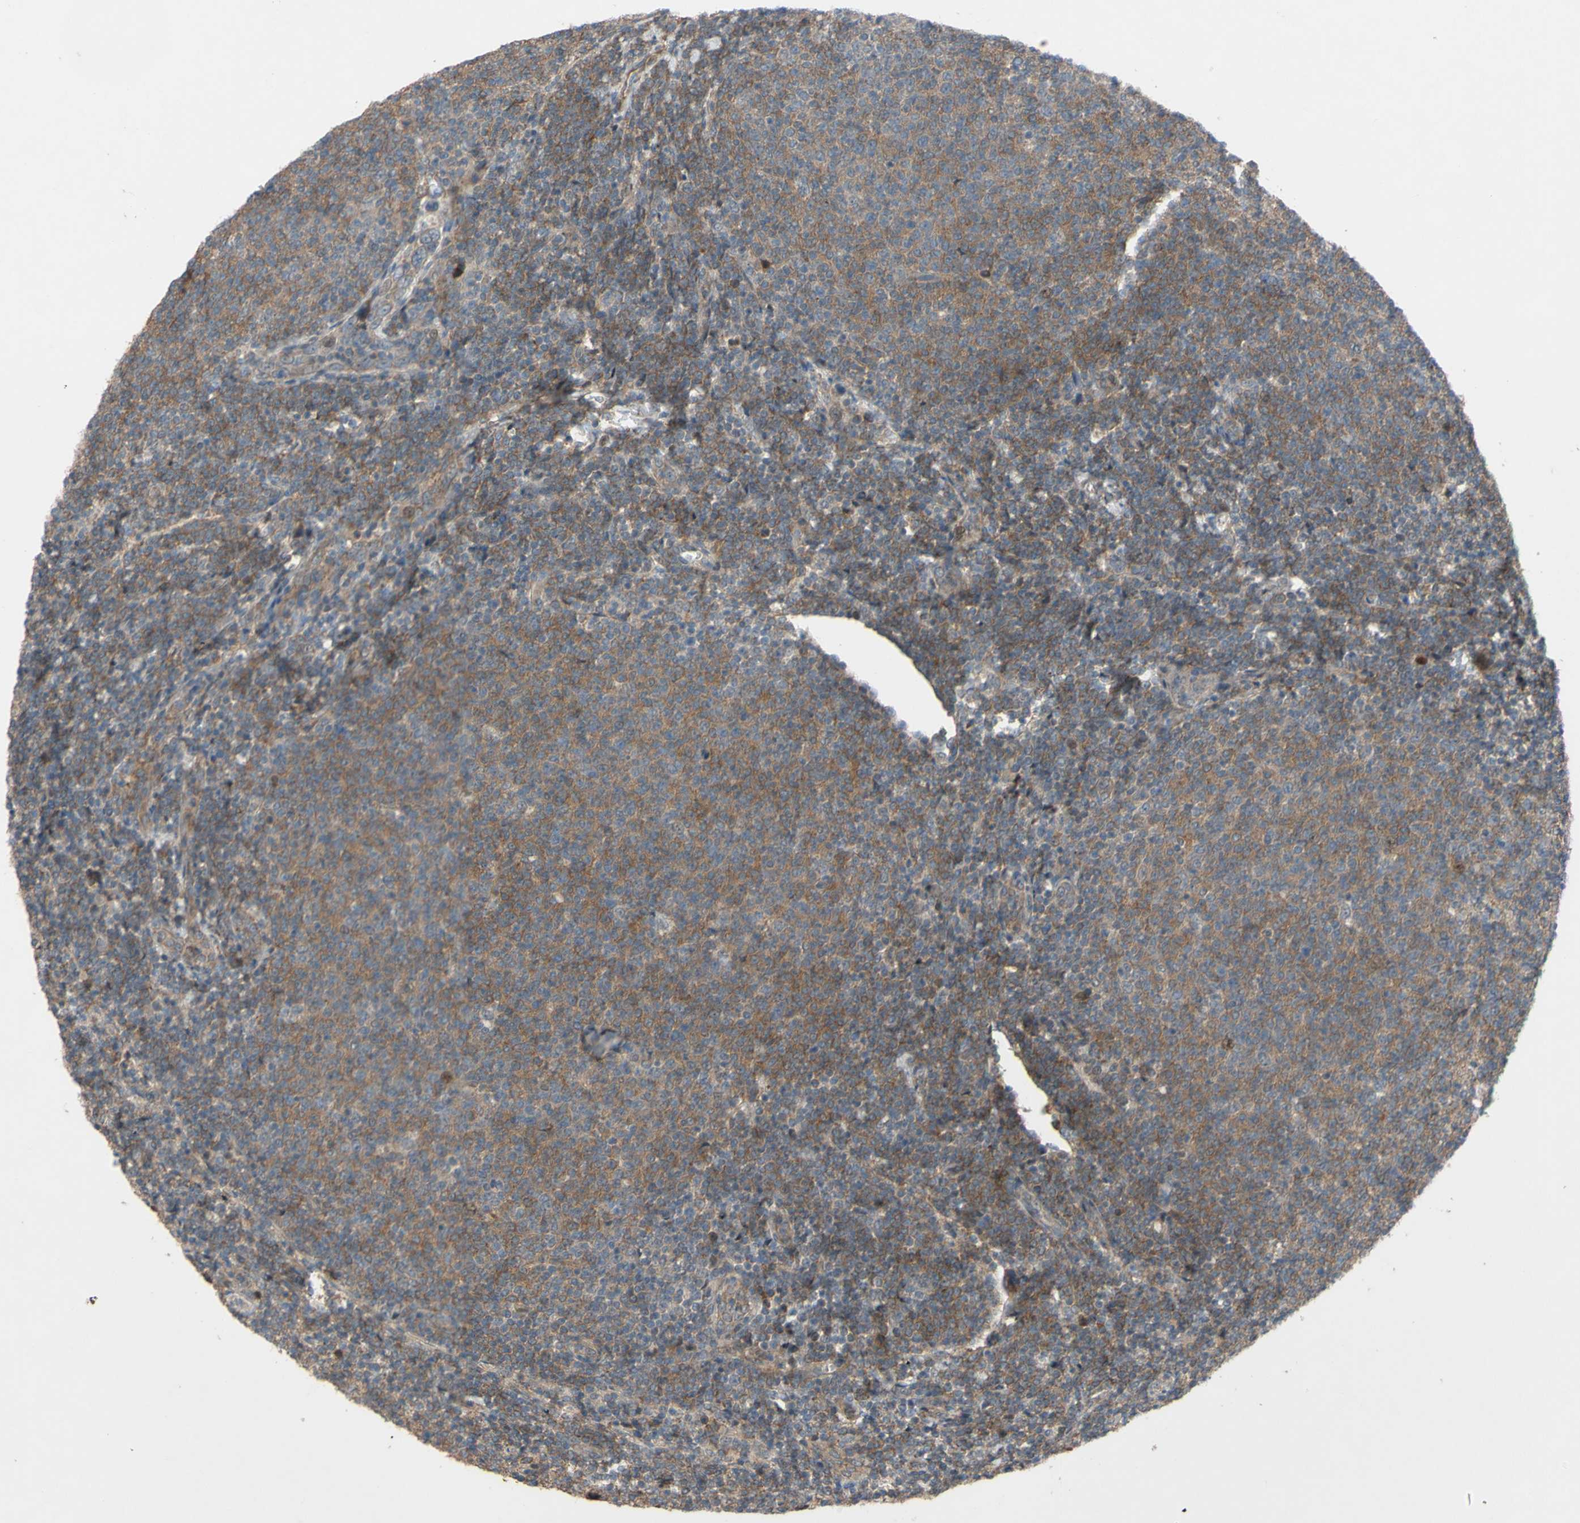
{"staining": {"intensity": "moderate", "quantity": ">75%", "location": "cytoplasmic/membranous"}, "tissue": "lymphoma", "cell_type": "Tumor cells", "image_type": "cancer", "snomed": [{"axis": "morphology", "description": "Malignant lymphoma, non-Hodgkin's type, Low grade"}, {"axis": "topography", "description": "Lymph node"}], "caption": "Tumor cells demonstrate moderate cytoplasmic/membranous staining in approximately >75% of cells in malignant lymphoma, non-Hodgkin's type (low-grade).", "gene": "SHROOM4", "patient": {"sex": "male", "age": 66}}